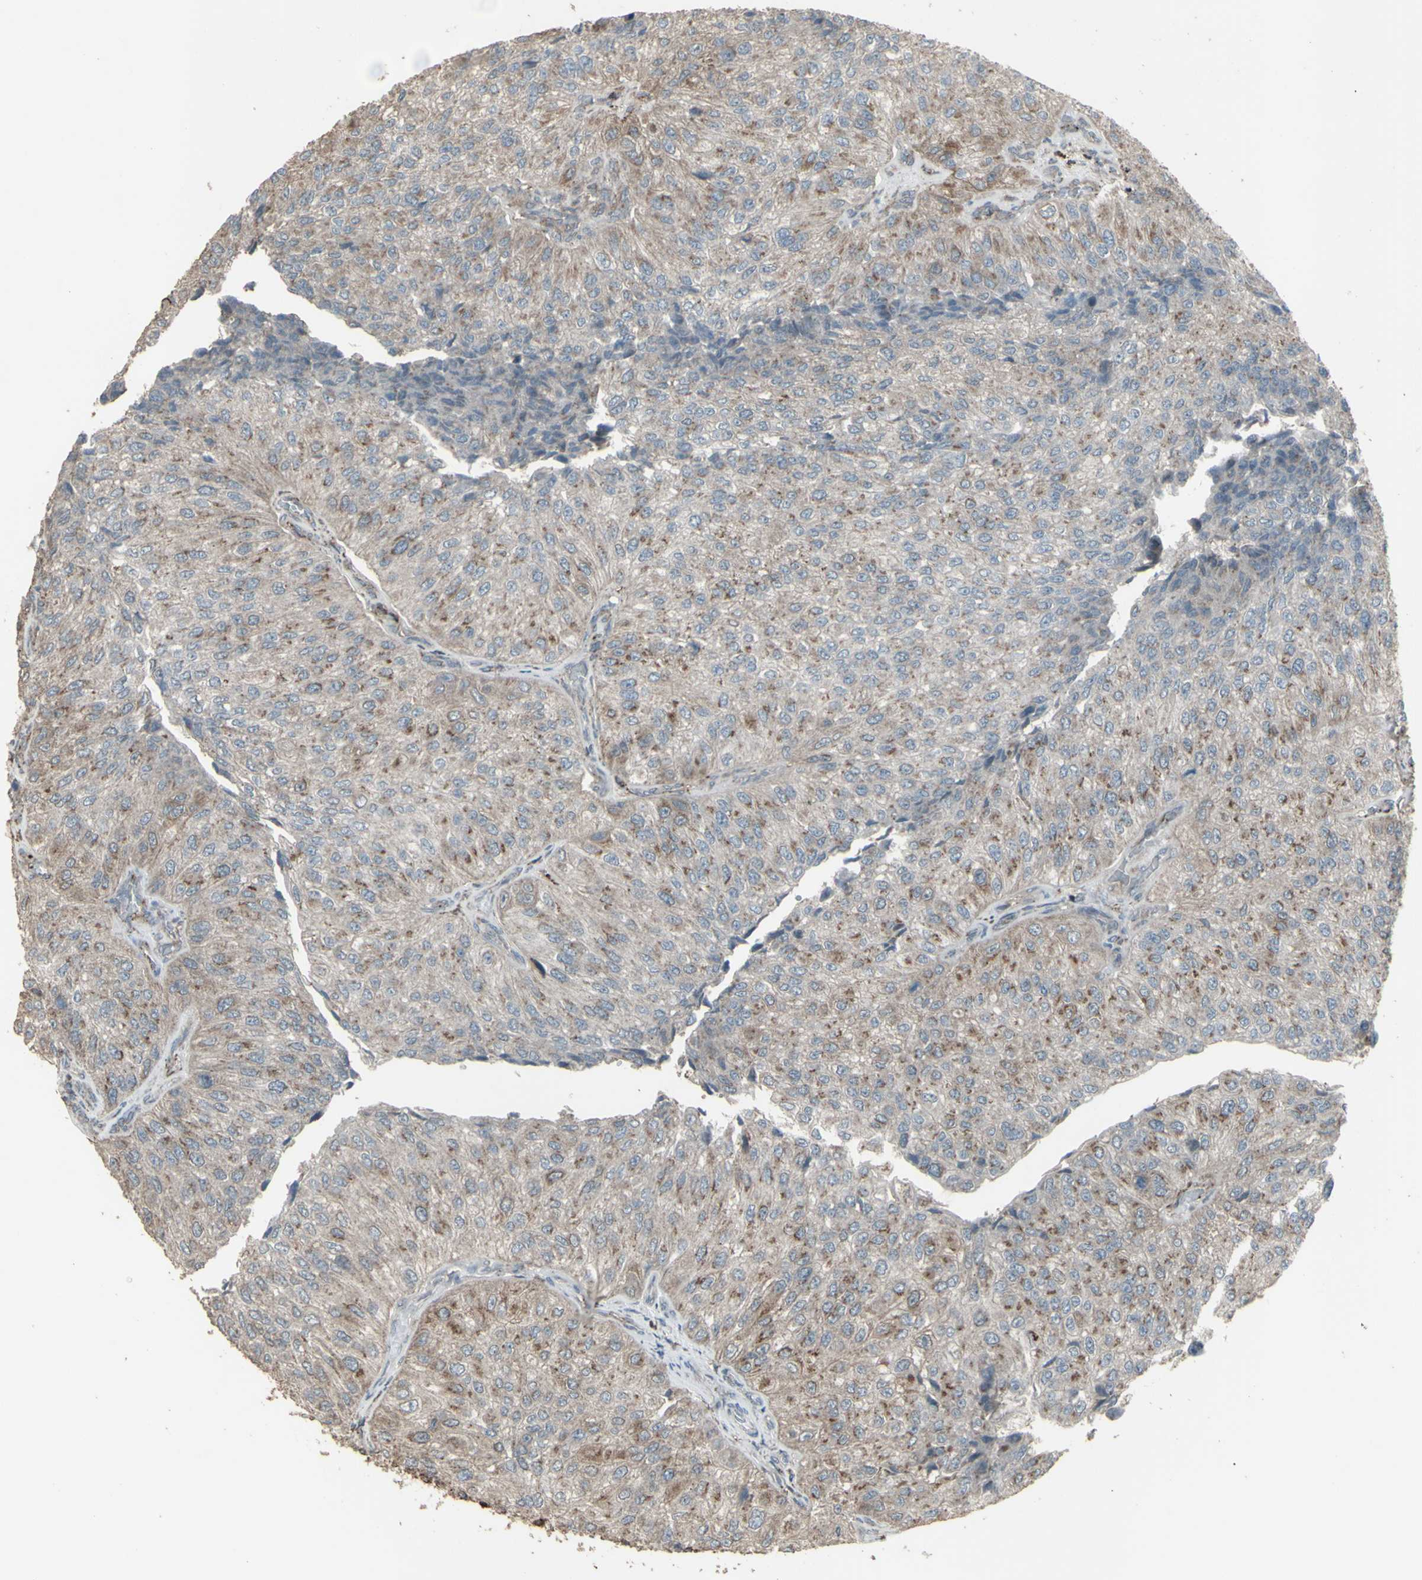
{"staining": {"intensity": "moderate", "quantity": "<25%", "location": "cytoplasmic/membranous"}, "tissue": "urothelial cancer", "cell_type": "Tumor cells", "image_type": "cancer", "snomed": [{"axis": "morphology", "description": "Urothelial carcinoma, High grade"}, {"axis": "topography", "description": "Kidney"}, {"axis": "topography", "description": "Urinary bladder"}], "caption": "Immunohistochemistry (IHC) histopathology image of neoplastic tissue: urothelial carcinoma (high-grade) stained using IHC displays low levels of moderate protein expression localized specifically in the cytoplasmic/membranous of tumor cells, appearing as a cytoplasmic/membranous brown color.", "gene": "SMO", "patient": {"sex": "male", "age": 77}}